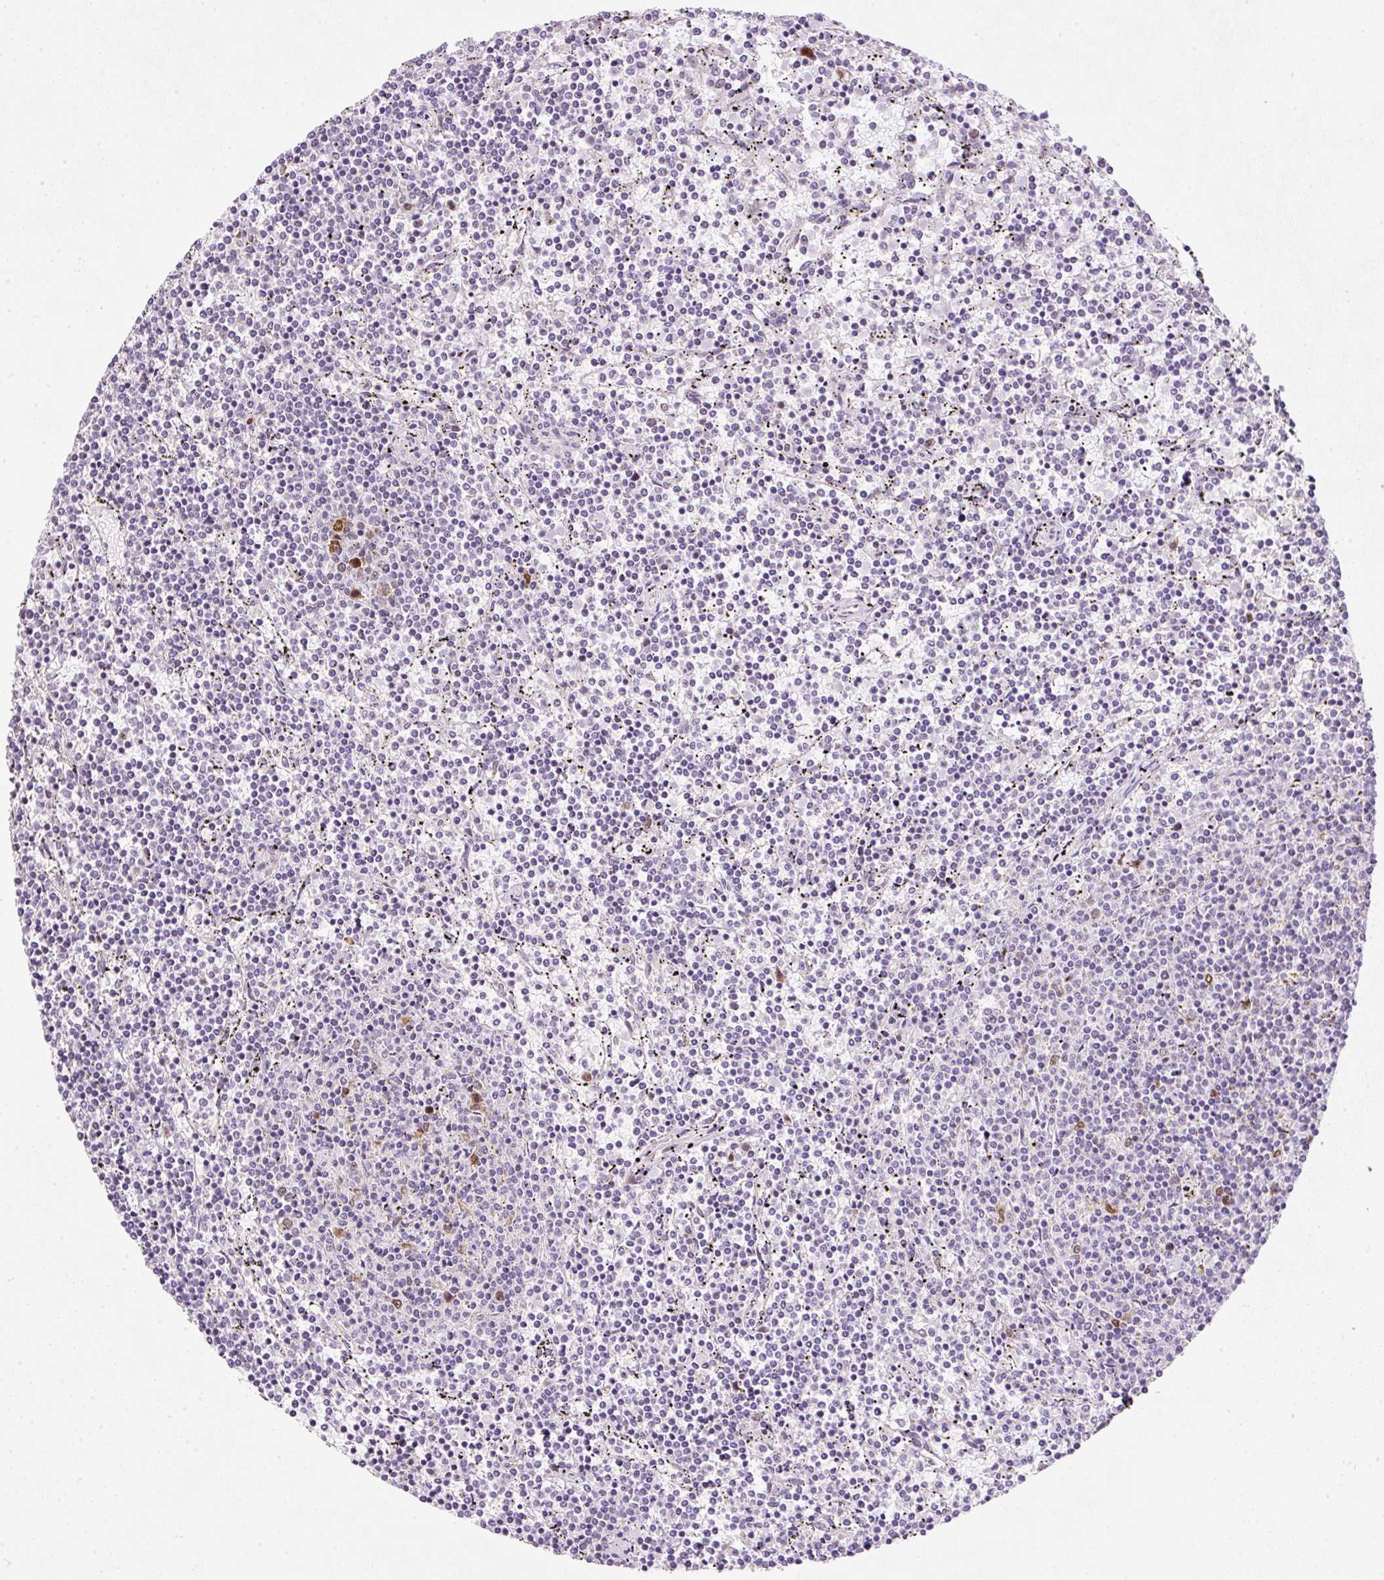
{"staining": {"intensity": "negative", "quantity": "none", "location": "none"}, "tissue": "lymphoma", "cell_type": "Tumor cells", "image_type": "cancer", "snomed": [{"axis": "morphology", "description": "Malignant lymphoma, non-Hodgkin's type, Low grade"}, {"axis": "topography", "description": "Spleen"}], "caption": "This photomicrograph is of malignant lymphoma, non-Hodgkin's type (low-grade) stained with immunohistochemistry to label a protein in brown with the nuclei are counter-stained blue. There is no positivity in tumor cells.", "gene": "KPNA2", "patient": {"sex": "female", "age": 50}}